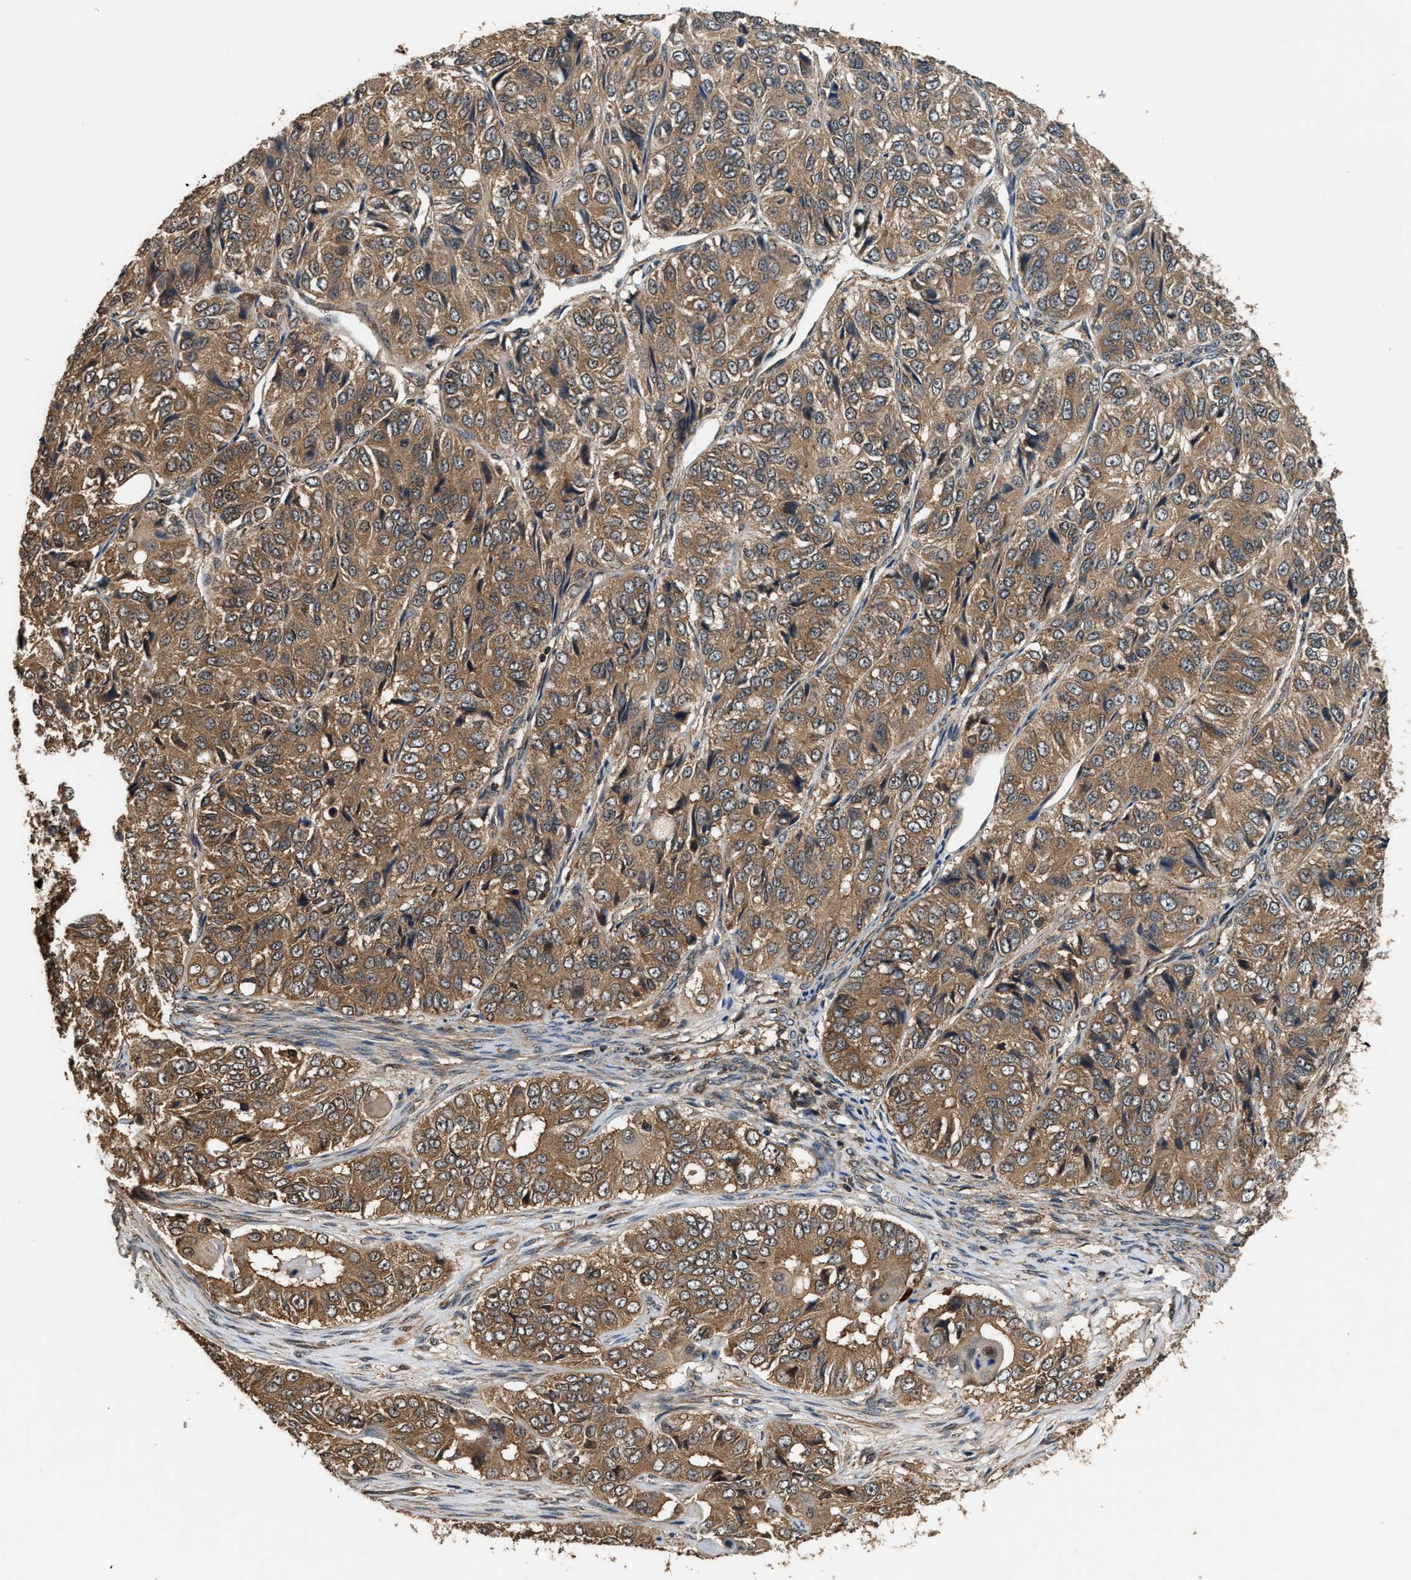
{"staining": {"intensity": "moderate", "quantity": ">75%", "location": "cytoplasmic/membranous"}, "tissue": "ovarian cancer", "cell_type": "Tumor cells", "image_type": "cancer", "snomed": [{"axis": "morphology", "description": "Carcinoma, endometroid"}, {"axis": "topography", "description": "Ovary"}], "caption": "Endometroid carcinoma (ovarian) was stained to show a protein in brown. There is medium levels of moderate cytoplasmic/membranous expression in approximately >75% of tumor cells. The staining was performed using DAB to visualize the protein expression in brown, while the nuclei were stained in blue with hematoxylin (Magnification: 20x).", "gene": "DNAJC2", "patient": {"sex": "female", "age": 51}}